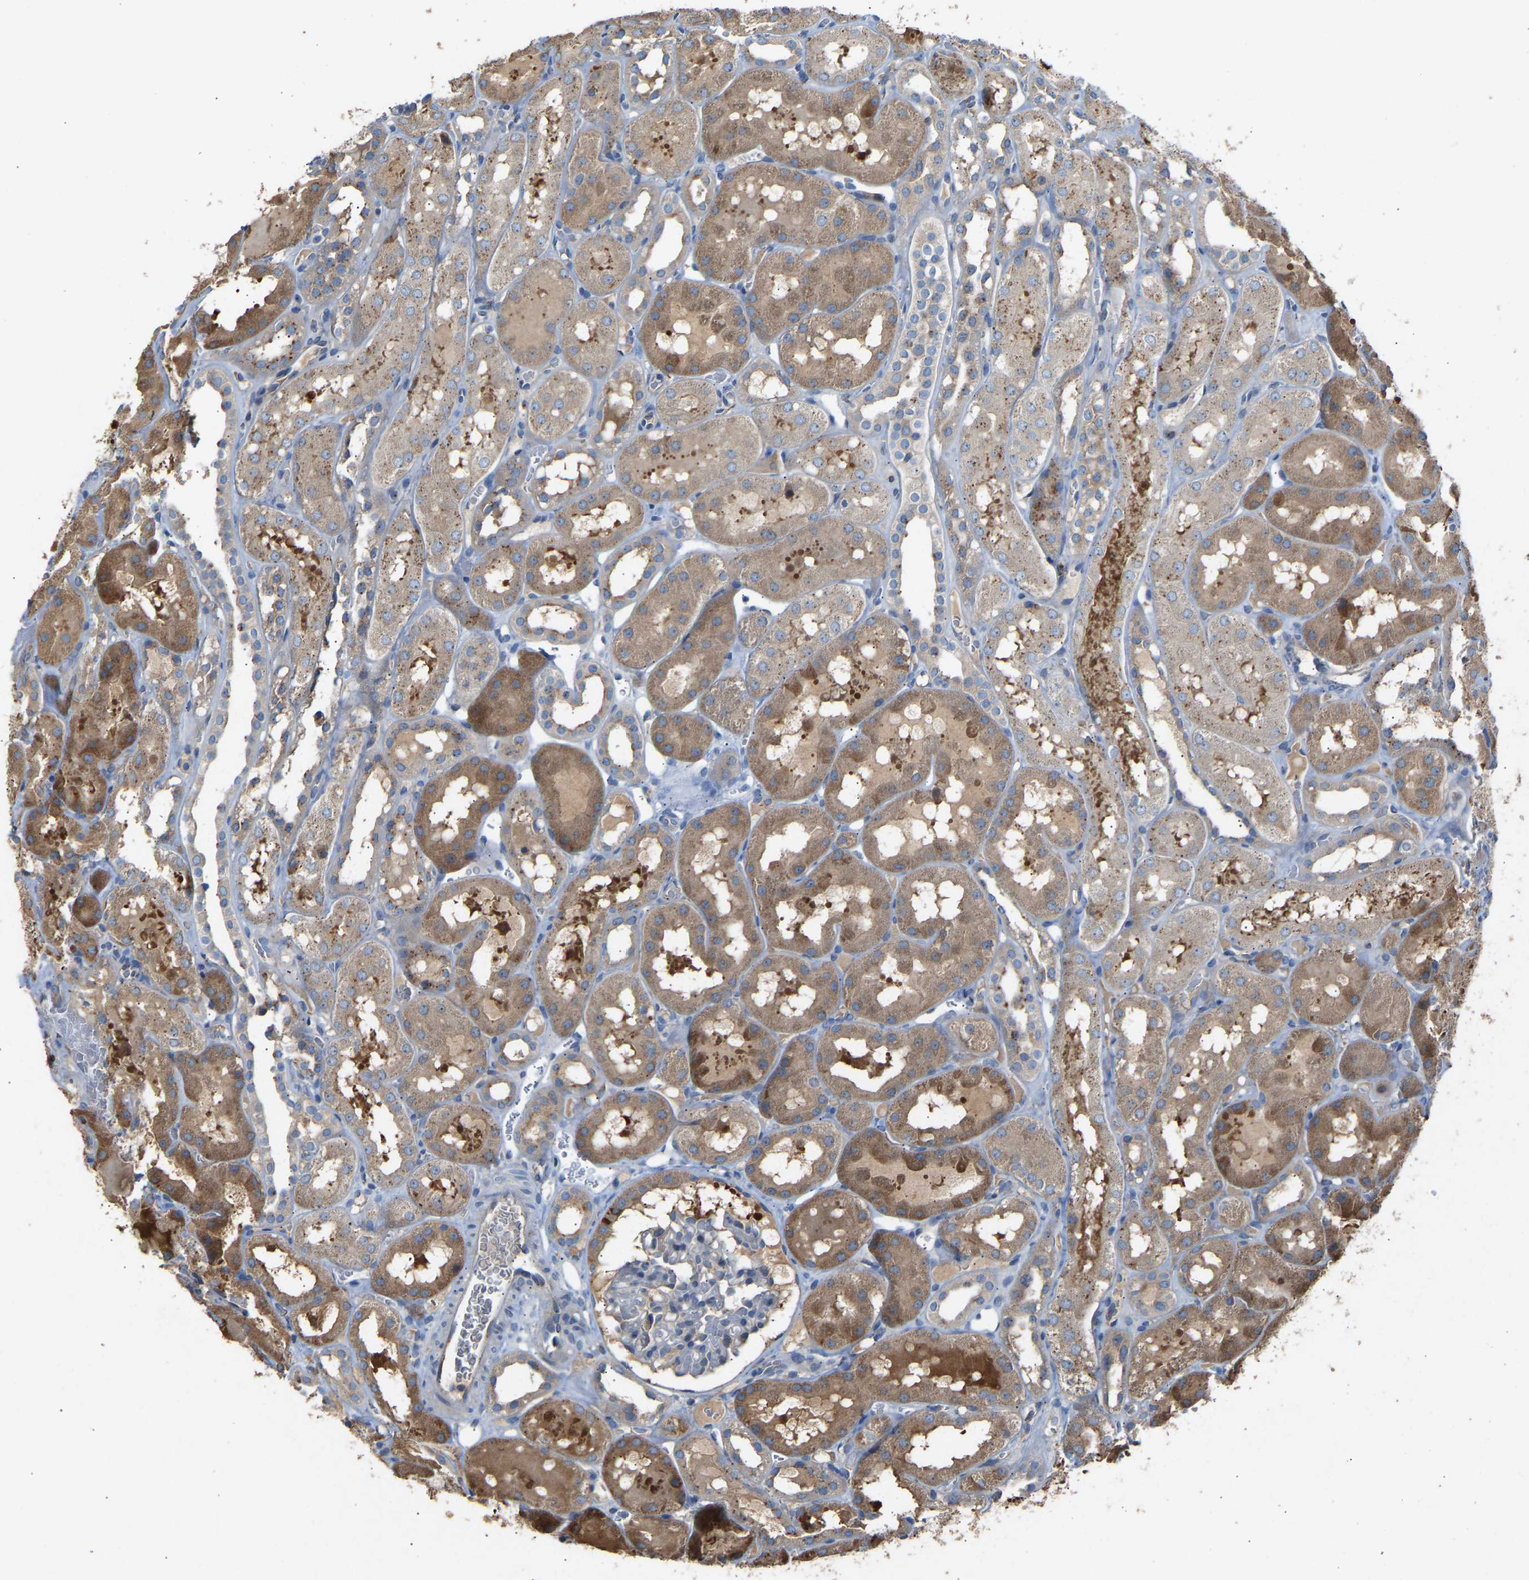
{"staining": {"intensity": "negative", "quantity": "none", "location": "none"}, "tissue": "kidney", "cell_type": "Cells in glomeruli", "image_type": "normal", "snomed": [{"axis": "morphology", "description": "Normal tissue, NOS"}, {"axis": "topography", "description": "Kidney"}, {"axis": "topography", "description": "Urinary bladder"}], "caption": "High magnification brightfield microscopy of unremarkable kidney stained with DAB (3,3'-diaminobenzidine) (brown) and counterstained with hematoxylin (blue): cells in glomeruli show no significant staining.", "gene": "RGP1", "patient": {"sex": "male", "age": 16}}